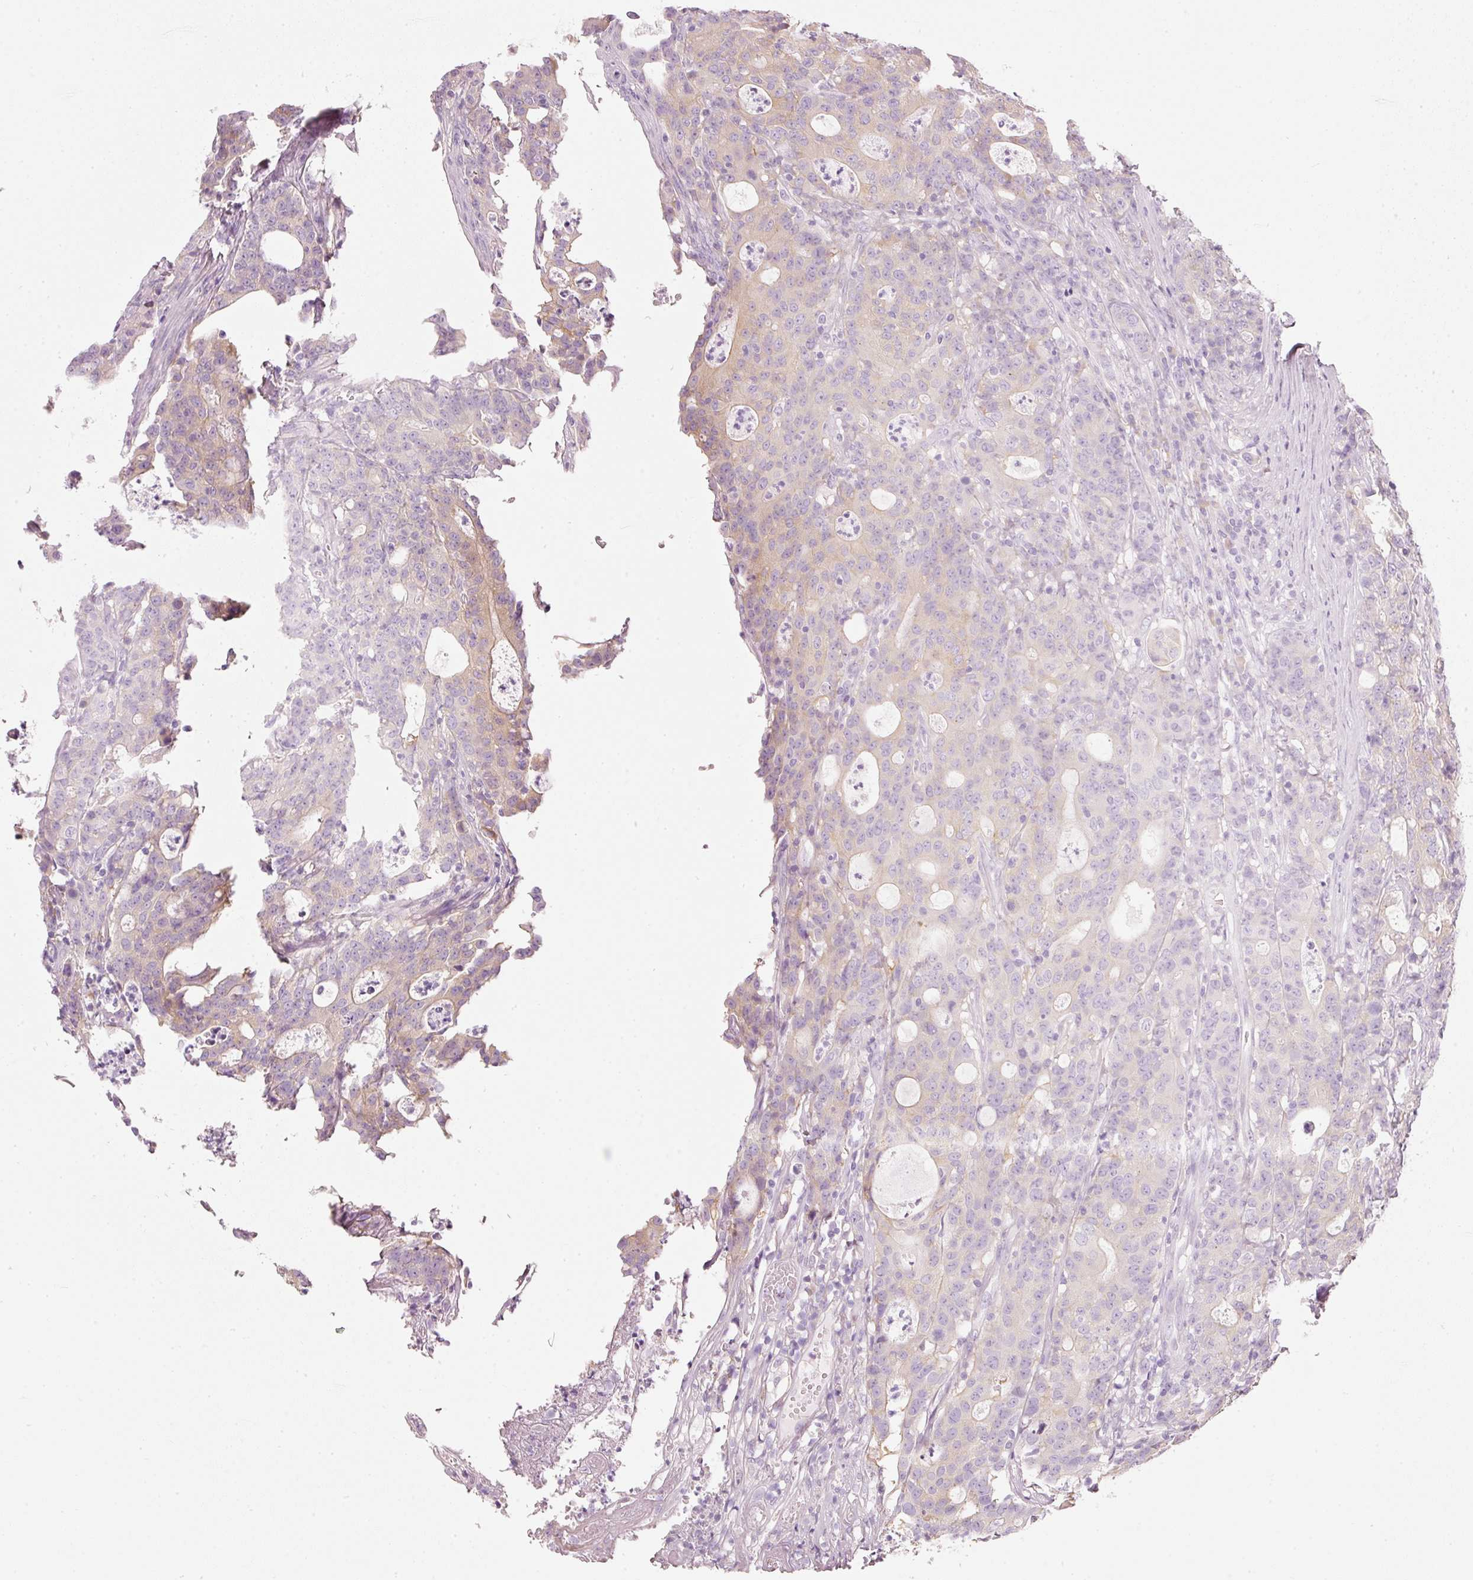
{"staining": {"intensity": "weak", "quantity": "25%-75%", "location": "cytoplasmic/membranous"}, "tissue": "colorectal cancer", "cell_type": "Tumor cells", "image_type": "cancer", "snomed": [{"axis": "morphology", "description": "Adenocarcinoma, NOS"}, {"axis": "topography", "description": "Colon"}], "caption": "A micrograph showing weak cytoplasmic/membranous expression in approximately 25%-75% of tumor cells in adenocarcinoma (colorectal), as visualized by brown immunohistochemical staining.", "gene": "PDXDC1", "patient": {"sex": "male", "age": 83}}